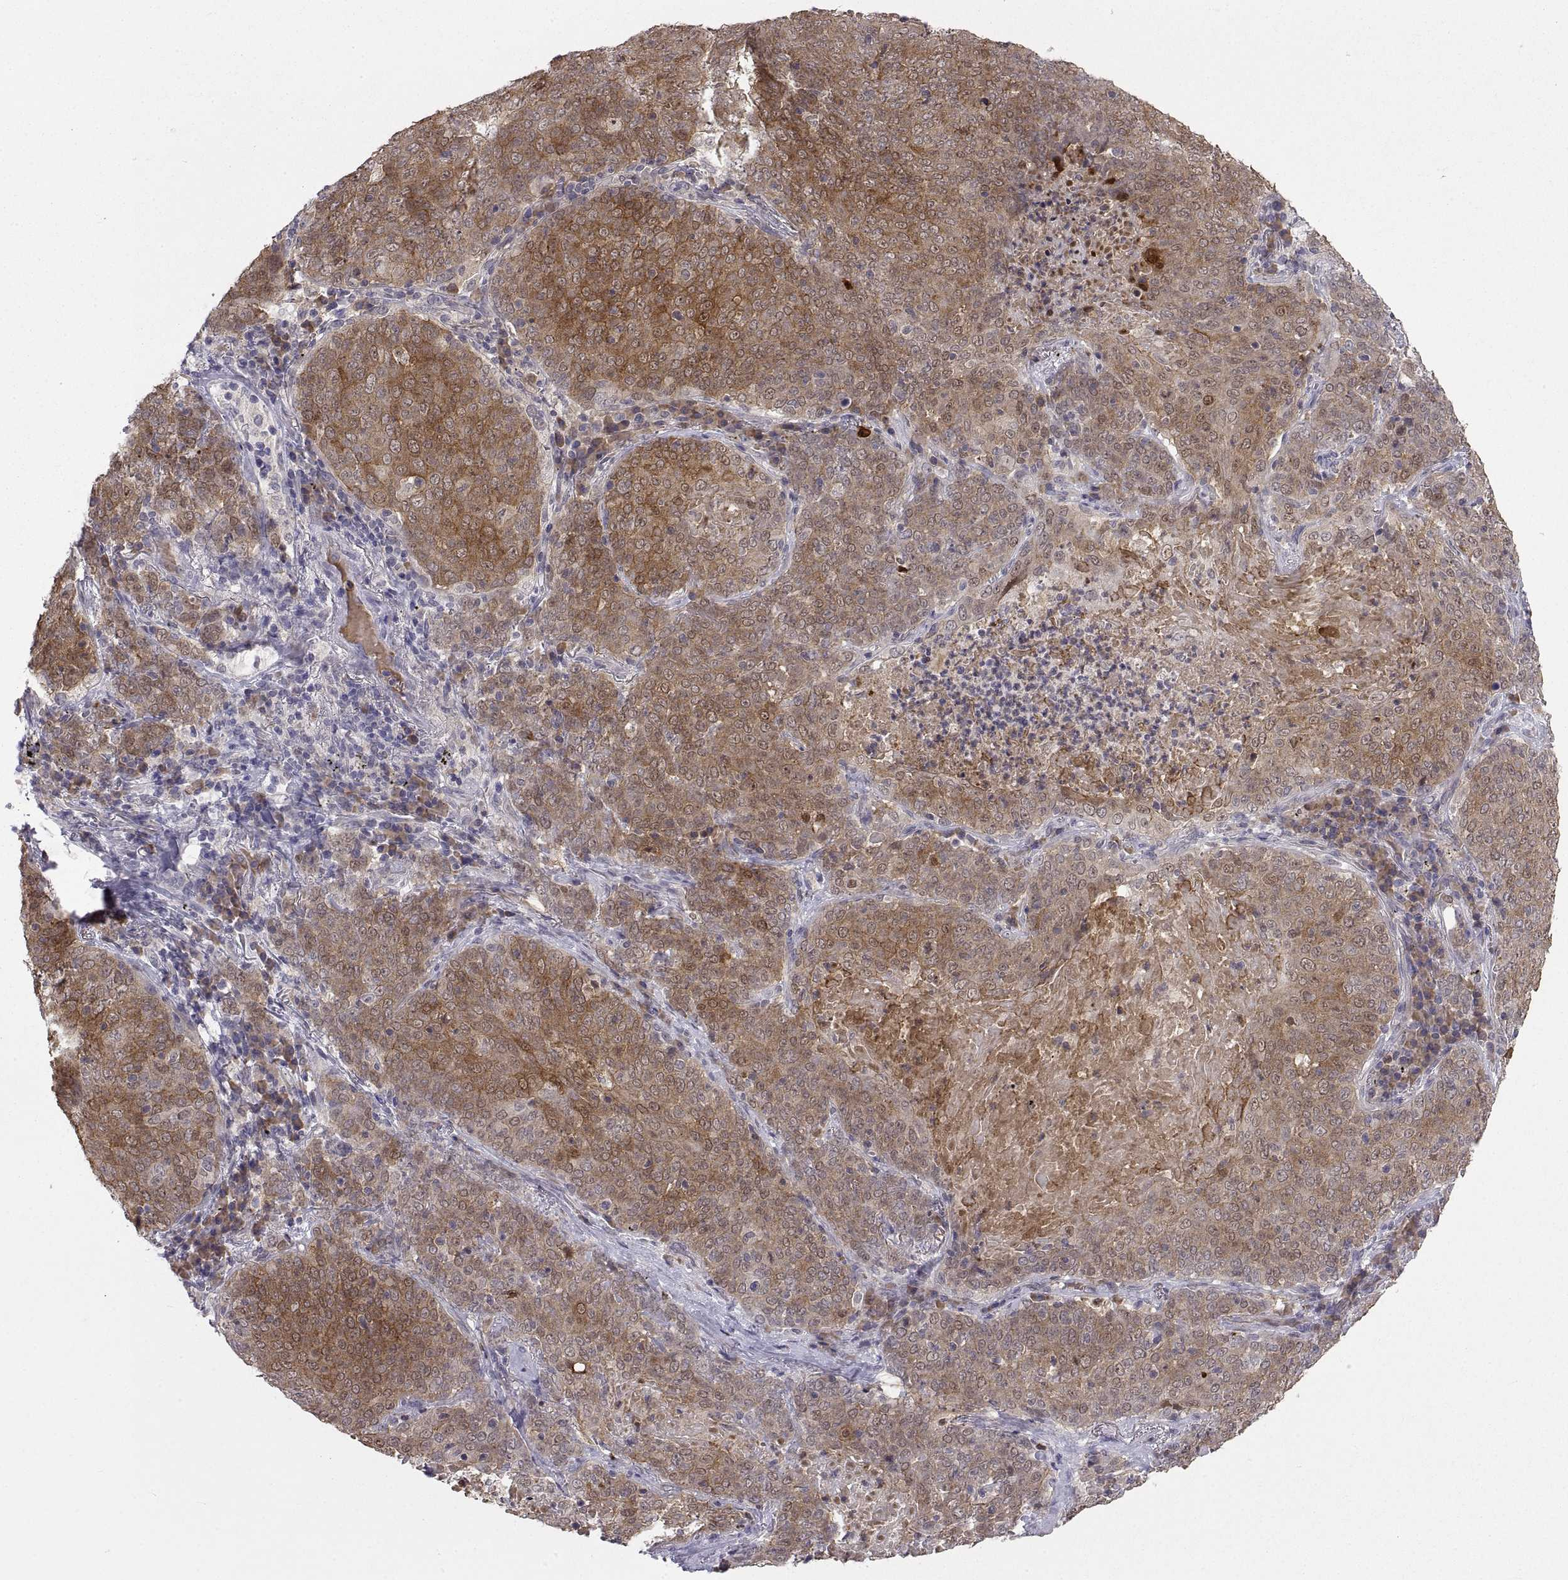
{"staining": {"intensity": "strong", "quantity": "25%-75%", "location": "cytoplasmic/membranous,nuclear"}, "tissue": "lung cancer", "cell_type": "Tumor cells", "image_type": "cancer", "snomed": [{"axis": "morphology", "description": "Squamous cell carcinoma, NOS"}, {"axis": "topography", "description": "Lung"}], "caption": "A photomicrograph of lung squamous cell carcinoma stained for a protein demonstrates strong cytoplasmic/membranous and nuclear brown staining in tumor cells.", "gene": "PKP1", "patient": {"sex": "male", "age": 82}}